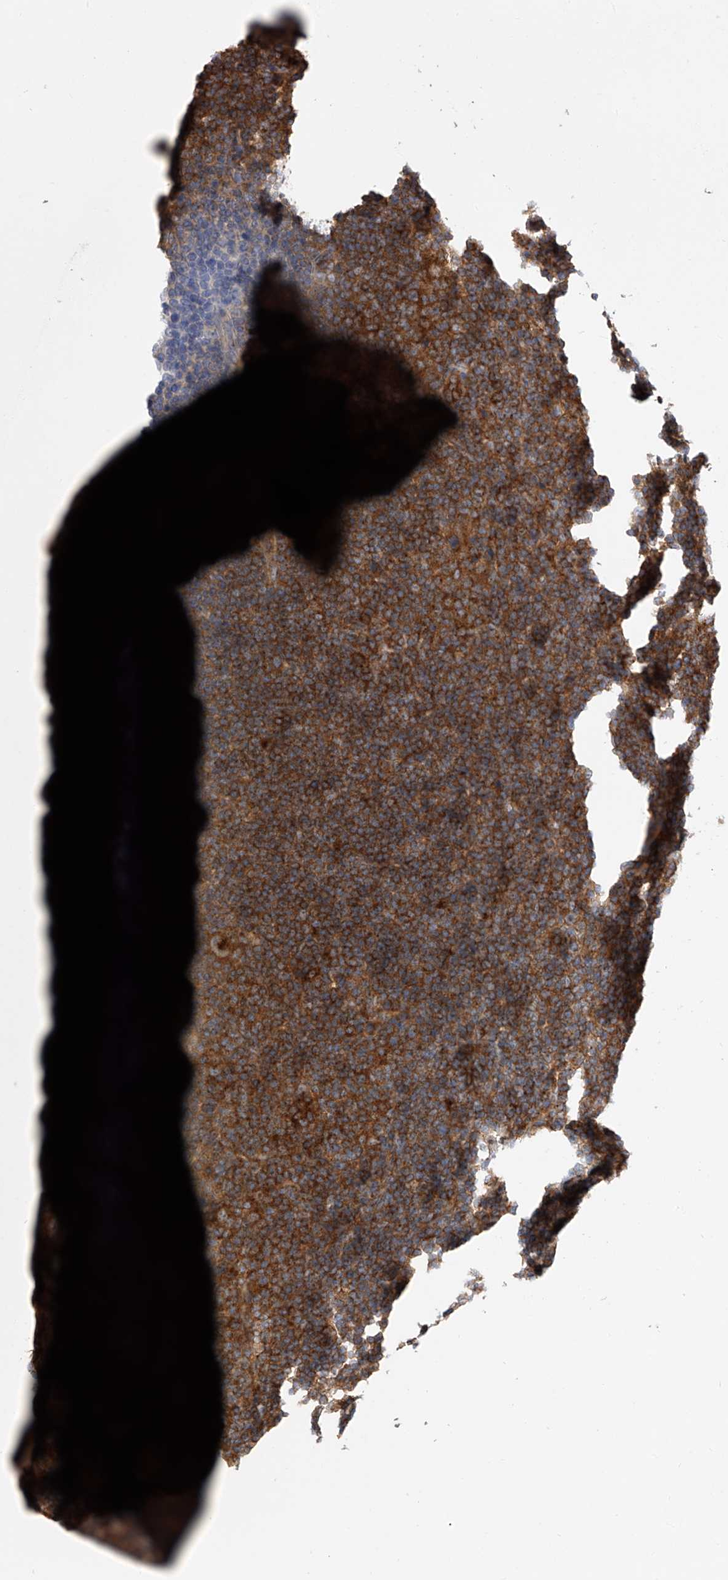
{"staining": {"intensity": "strong", "quantity": ">75%", "location": "cytoplasmic/membranous"}, "tissue": "lymphoma", "cell_type": "Tumor cells", "image_type": "cancer", "snomed": [{"axis": "morphology", "description": "Hodgkin's disease, NOS"}, {"axis": "topography", "description": "Lymph node"}], "caption": "About >75% of tumor cells in Hodgkin's disease show strong cytoplasmic/membranous protein positivity as visualized by brown immunohistochemical staining.", "gene": "CFAP410", "patient": {"sex": "female", "age": 57}}